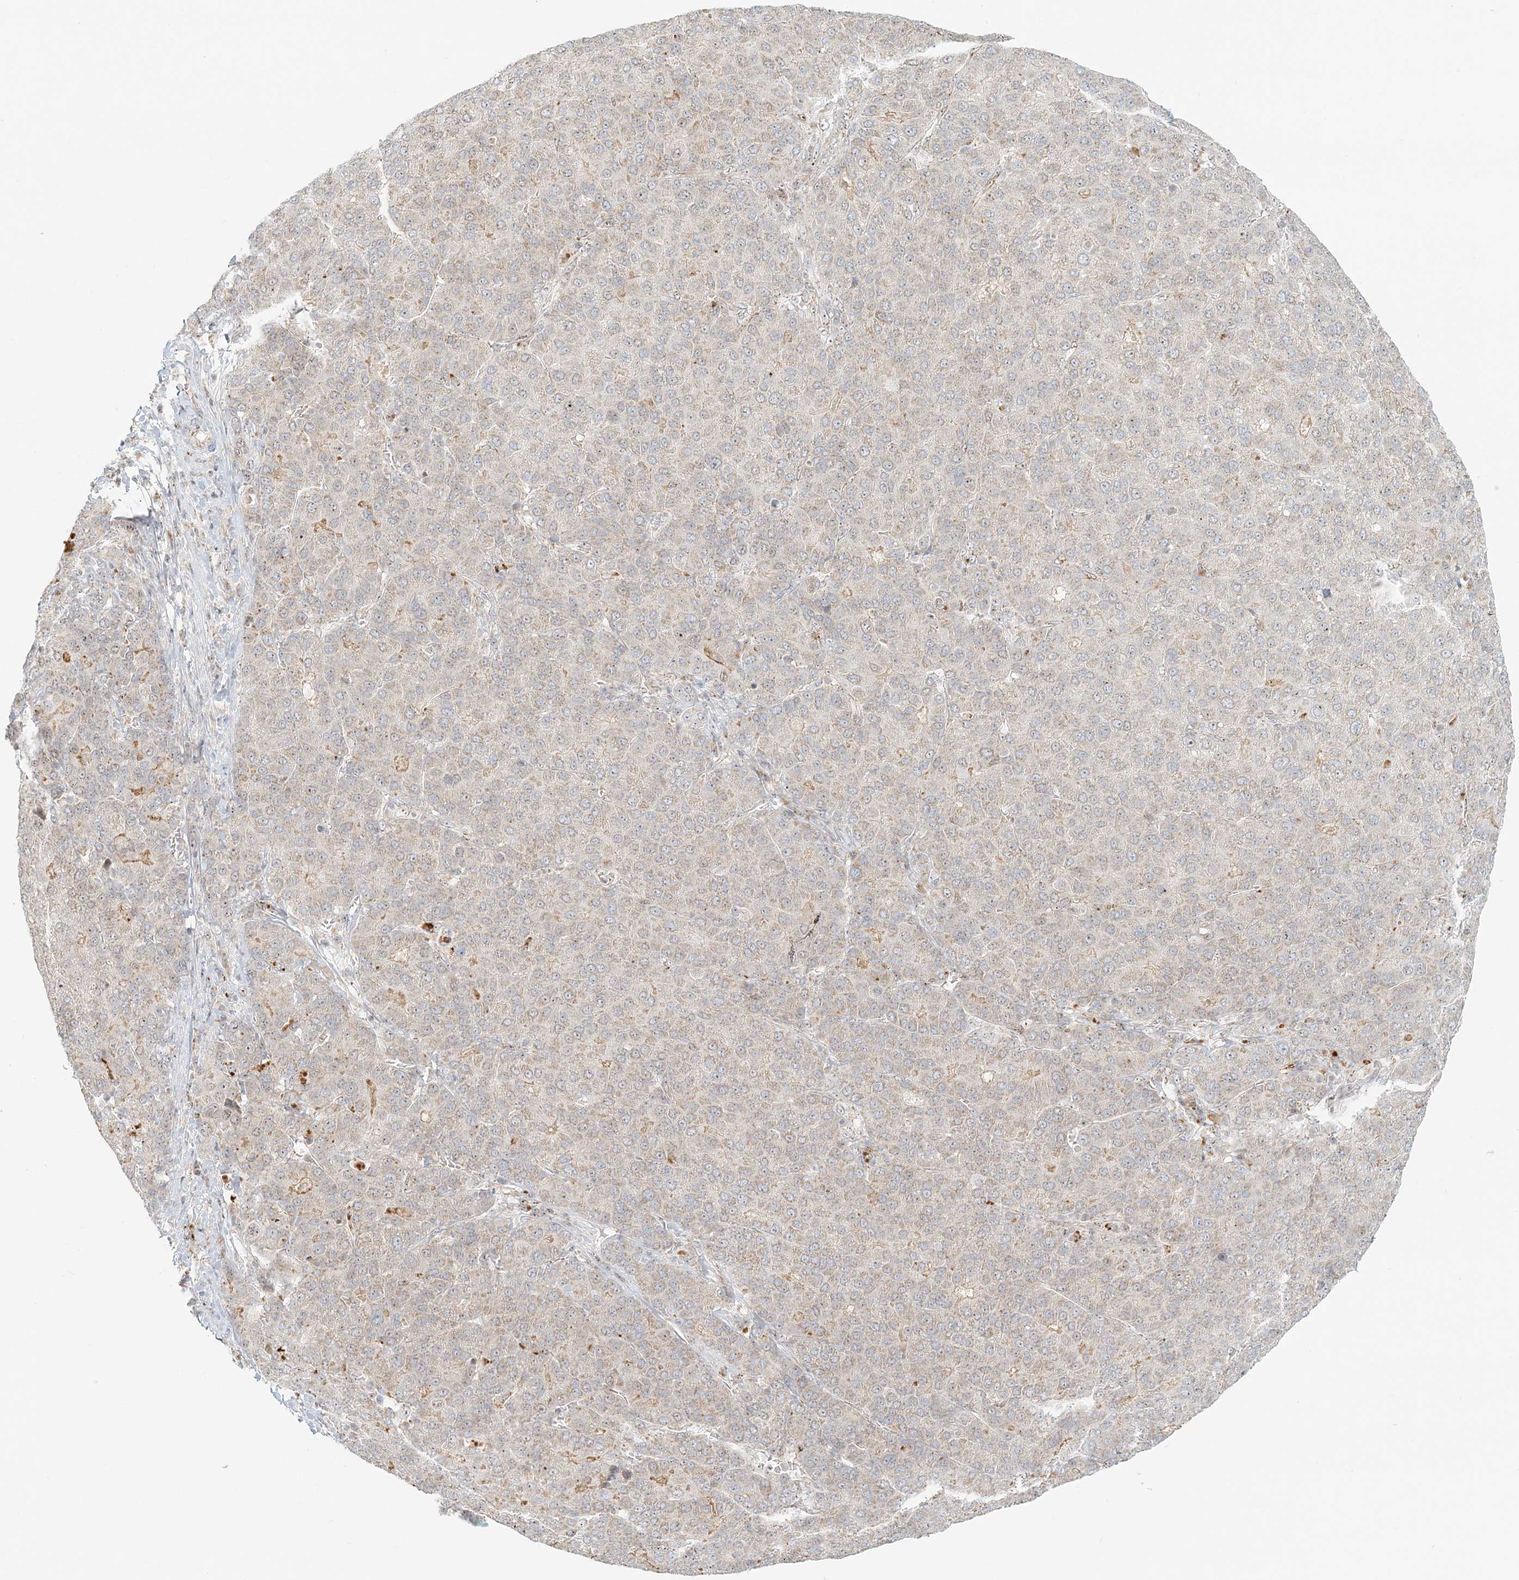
{"staining": {"intensity": "weak", "quantity": "25%-75%", "location": "cytoplasmic/membranous,nuclear"}, "tissue": "liver cancer", "cell_type": "Tumor cells", "image_type": "cancer", "snomed": [{"axis": "morphology", "description": "Carcinoma, Hepatocellular, NOS"}, {"axis": "topography", "description": "Liver"}], "caption": "Protein analysis of liver cancer tissue exhibits weak cytoplasmic/membranous and nuclear staining in approximately 25%-75% of tumor cells. (IHC, brightfield microscopy, high magnification).", "gene": "UBE2F", "patient": {"sex": "male", "age": 65}}